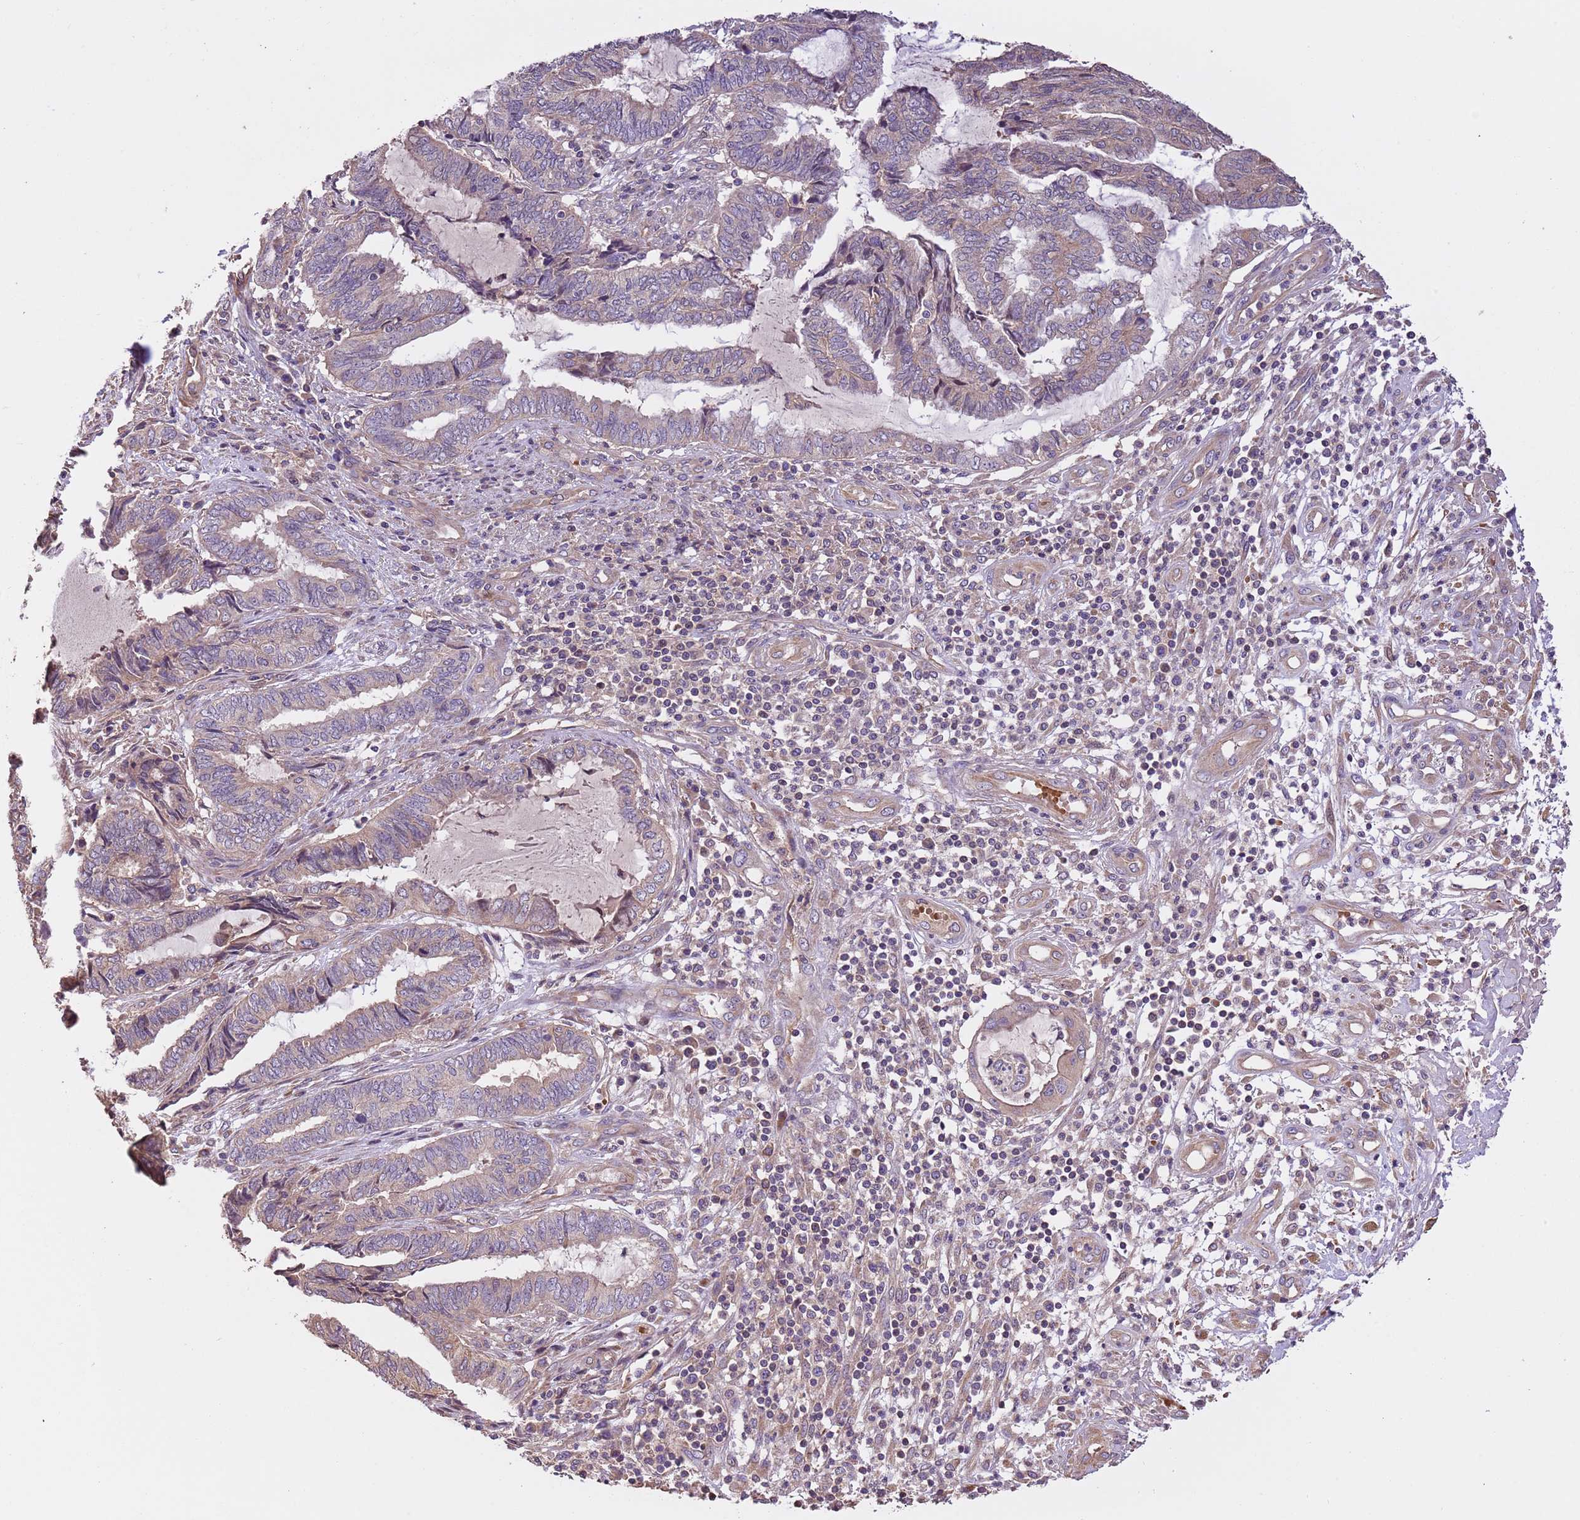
{"staining": {"intensity": "weak", "quantity": "25%-75%", "location": "cytoplasmic/membranous"}, "tissue": "endometrial cancer", "cell_type": "Tumor cells", "image_type": "cancer", "snomed": [{"axis": "morphology", "description": "Adenocarcinoma, NOS"}, {"axis": "topography", "description": "Uterus"}, {"axis": "topography", "description": "Endometrium"}], "caption": "Adenocarcinoma (endometrial) stained with a protein marker exhibits weak staining in tumor cells.", "gene": "FAM89B", "patient": {"sex": "female", "age": 70}}